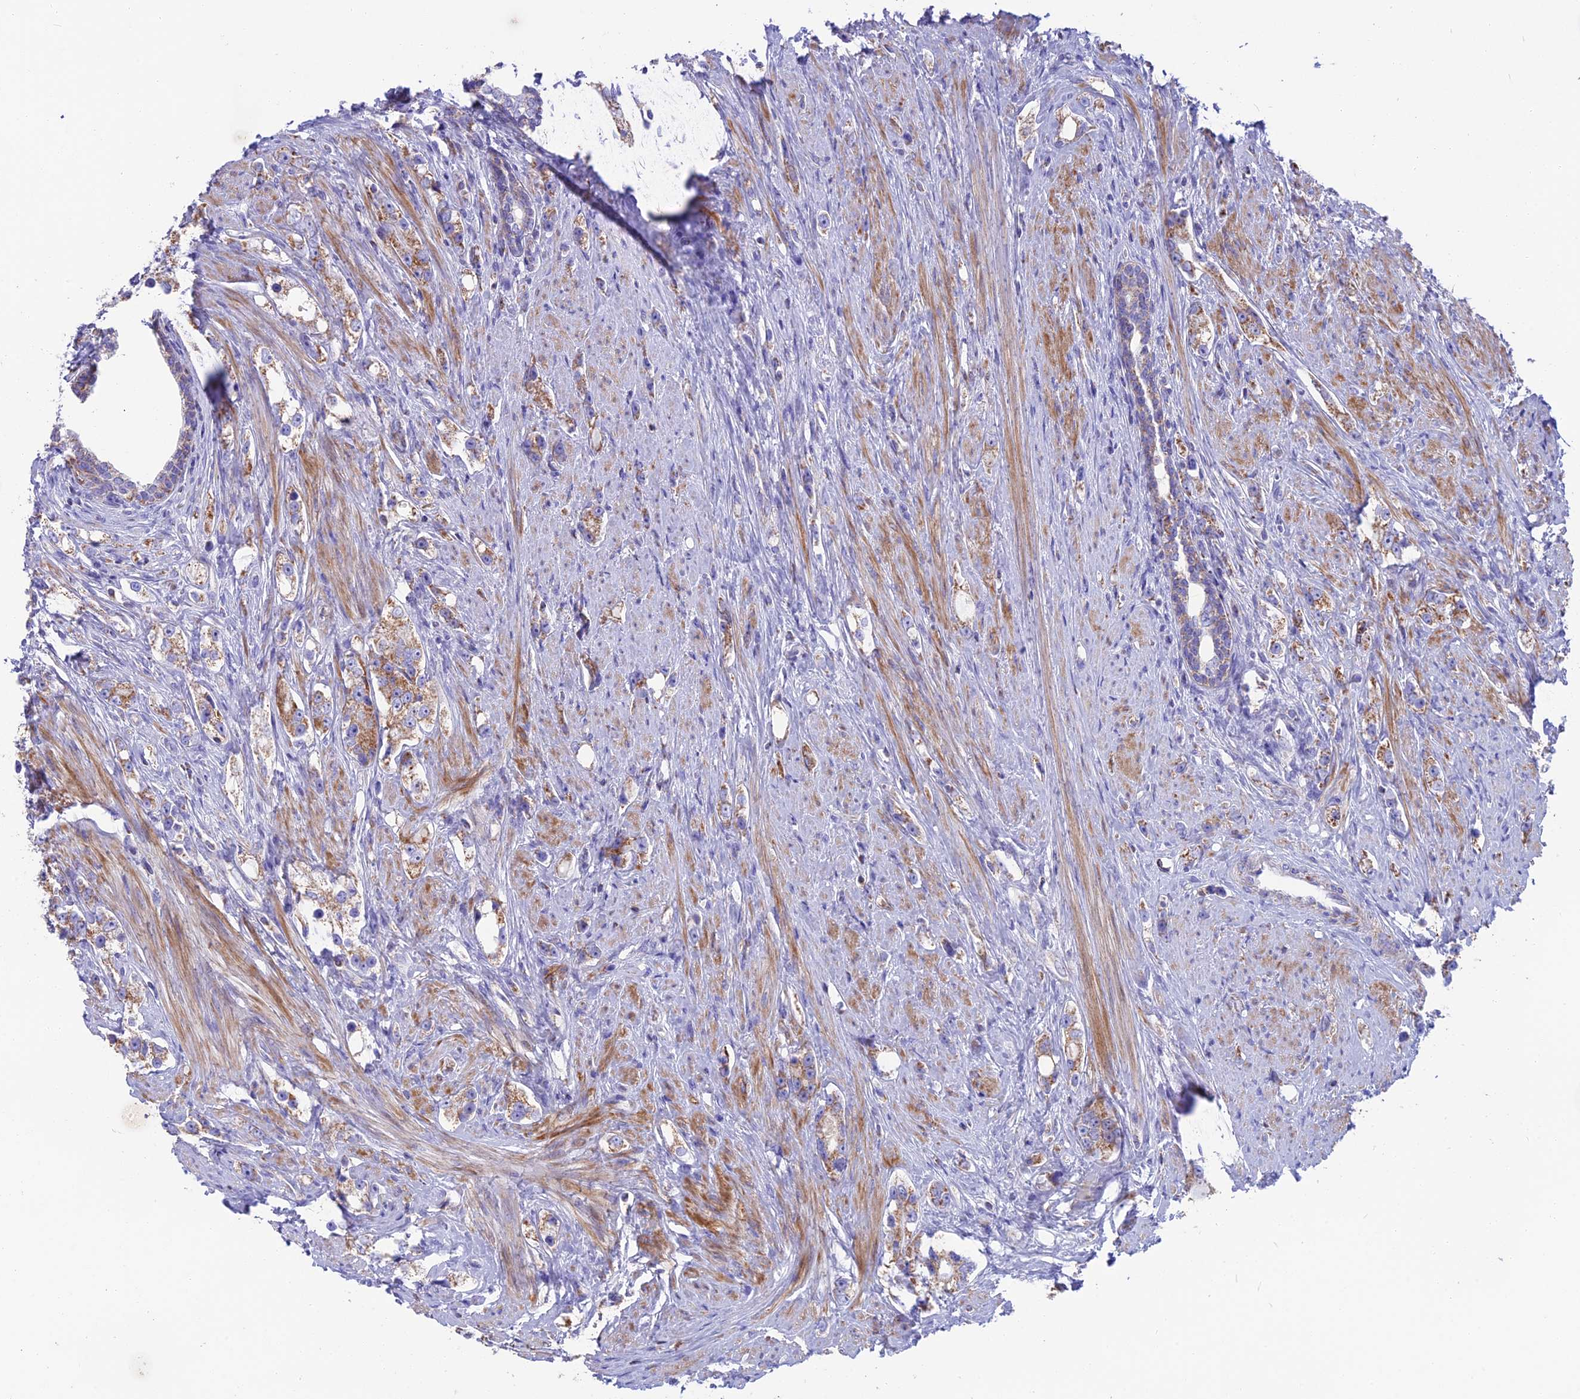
{"staining": {"intensity": "moderate", "quantity": ">75%", "location": "cytoplasmic/membranous"}, "tissue": "prostate cancer", "cell_type": "Tumor cells", "image_type": "cancer", "snomed": [{"axis": "morphology", "description": "Adenocarcinoma, High grade"}, {"axis": "topography", "description": "Prostate"}], "caption": "A brown stain highlights moderate cytoplasmic/membranous expression of a protein in adenocarcinoma (high-grade) (prostate) tumor cells.", "gene": "CS", "patient": {"sex": "male", "age": 63}}